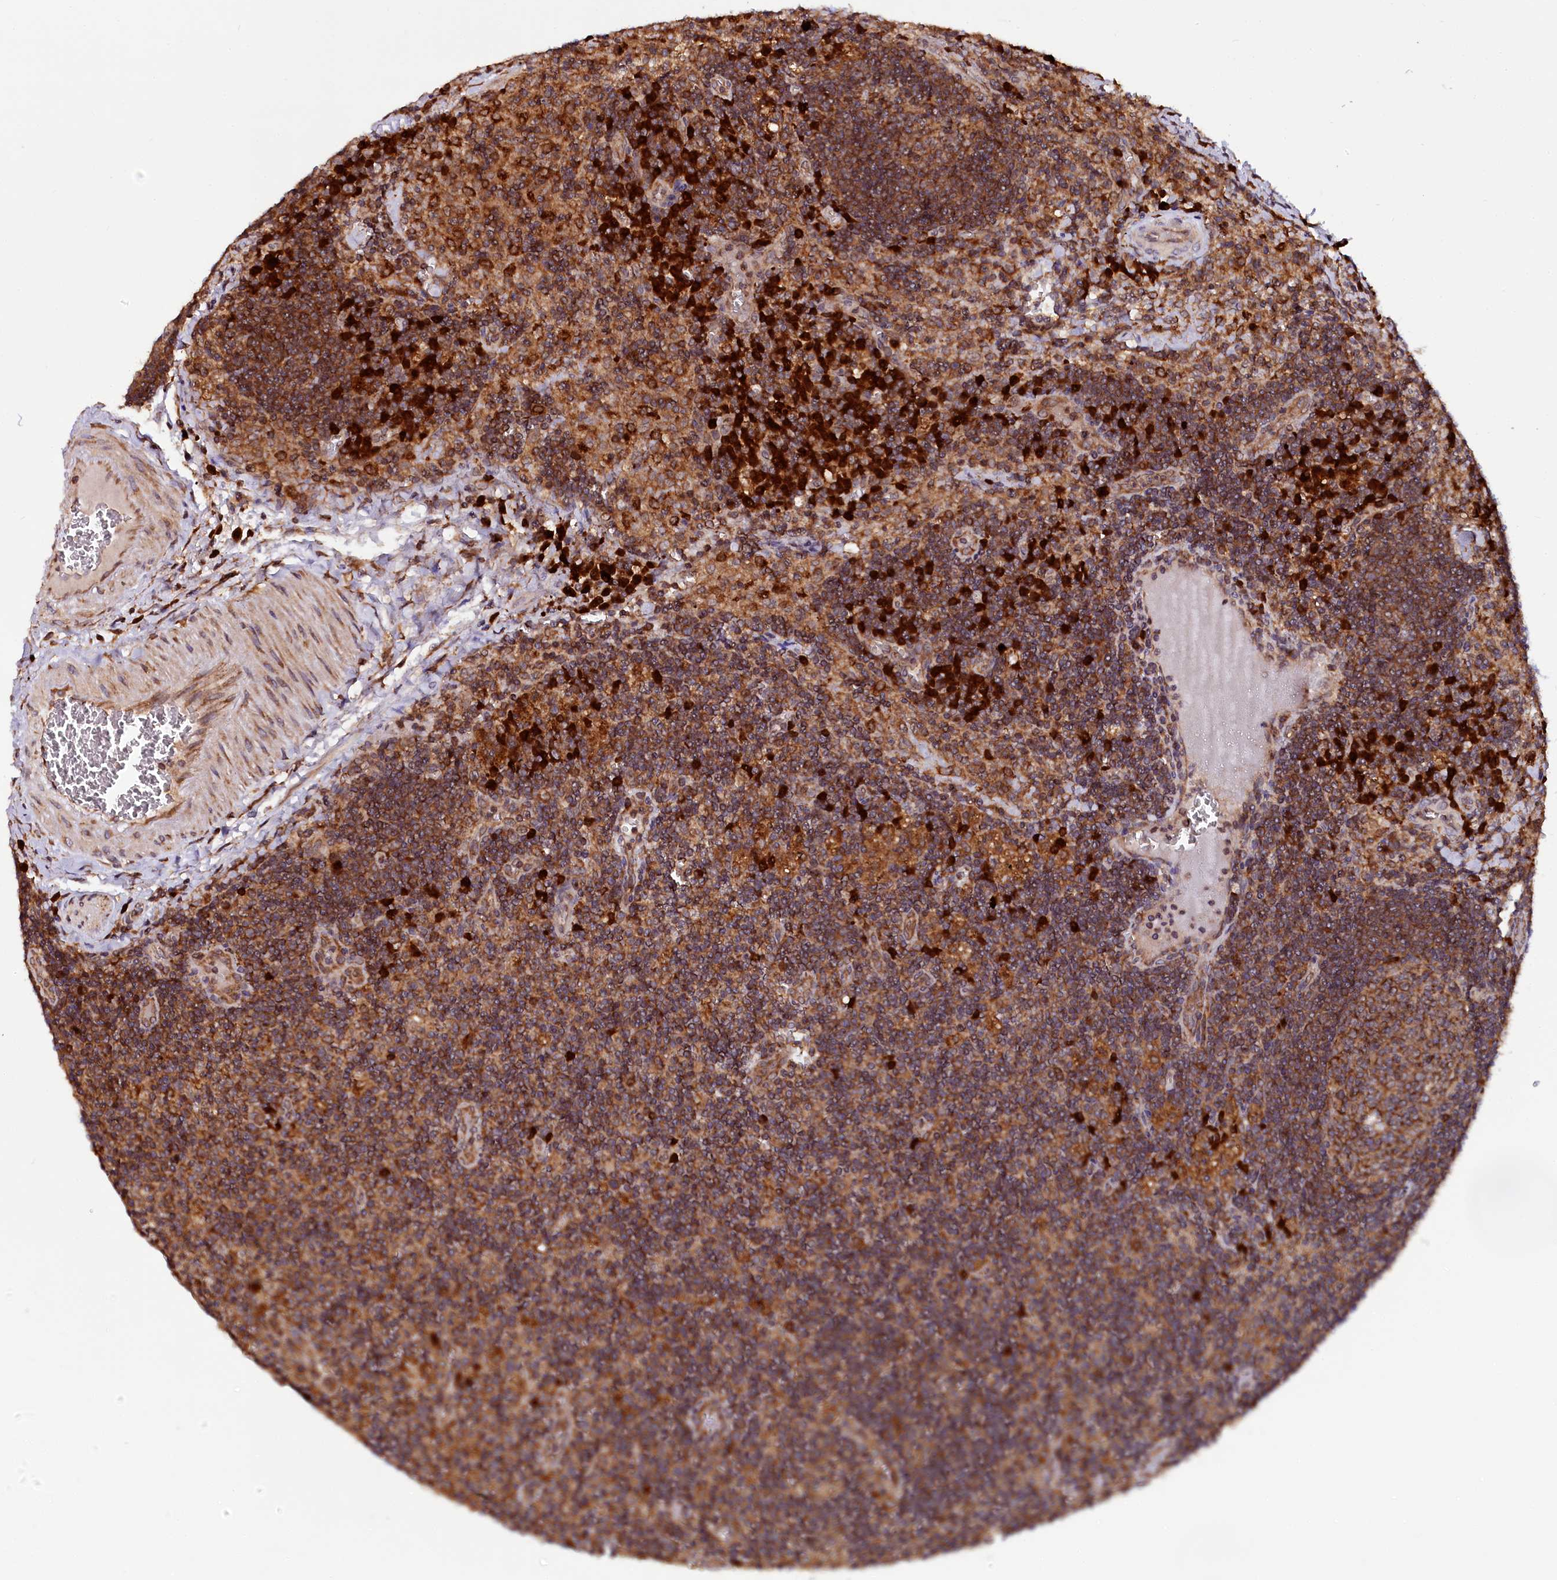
{"staining": {"intensity": "moderate", "quantity": ">75%", "location": "cytoplasmic/membranous"}, "tissue": "lymph node", "cell_type": "Germinal center cells", "image_type": "normal", "snomed": [{"axis": "morphology", "description": "Normal tissue, NOS"}, {"axis": "topography", "description": "Lymph node"}], "caption": "Protein expression analysis of benign human lymph node reveals moderate cytoplasmic/membranous staining in approximately >75% of germinal center cells.", "gene": "UFM1", "patient": {"sex": "male", "age": 58}}